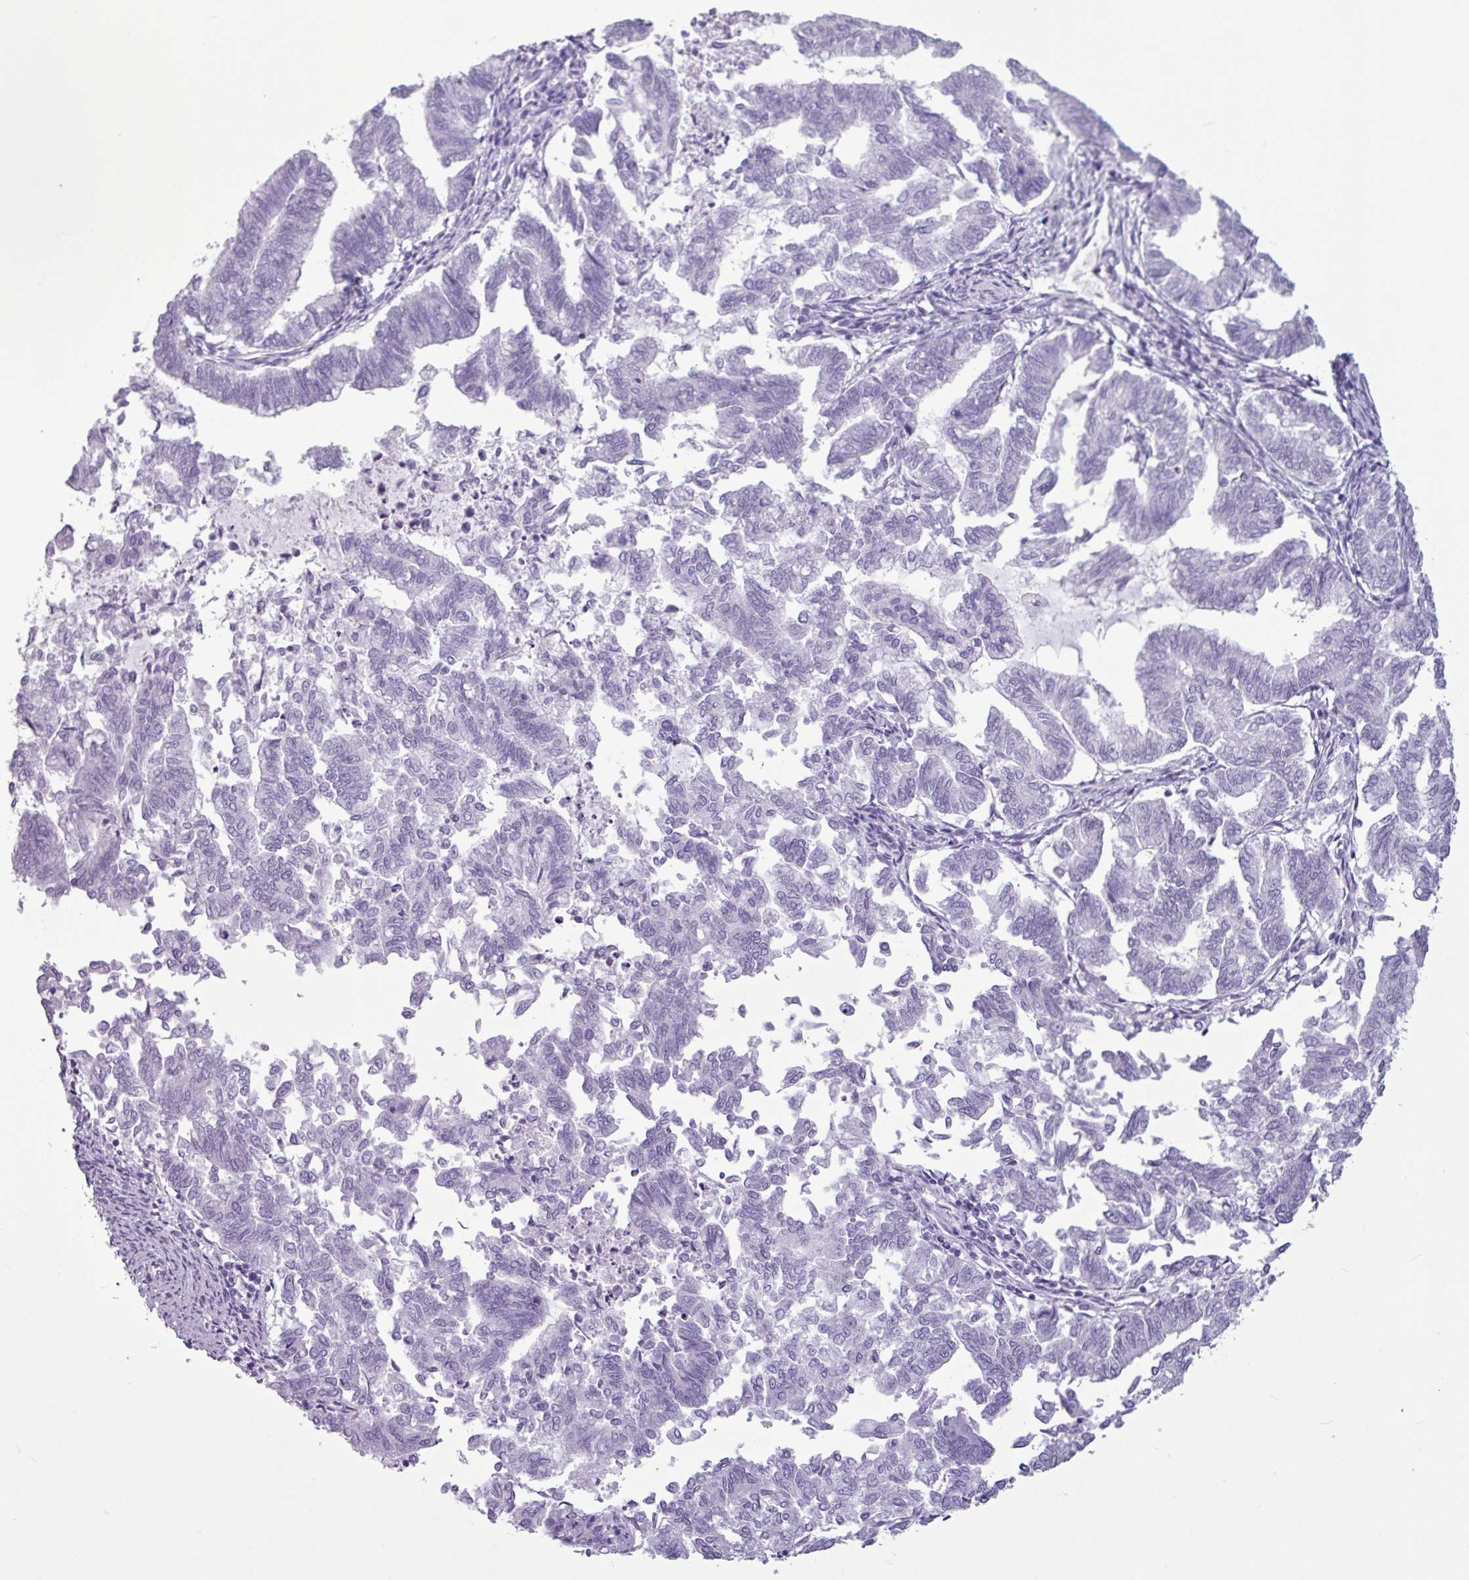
{"staining": {"intensity": "negative", "quantity": "none", "location": "none"}, "tissue": "endometrial cancer", "cell_type": "Tumor cells", "image_type": "cancer", "snomed": [{"axis": "morphology", "description": "Adenocarcinoma, NOS"}, {"axis": "topography", "description": "Endometrium"}], "caption": "Tumor cells are negative for brown protein staining in endometrial adenocarcinoma. Brightfield microscopy of immunohistochemistry stained with DAB (brown) and hematoxylin (blue), captured at high magnification.", "gene": "AMY1B", "patient": {"sex": "female", "age": 79}}